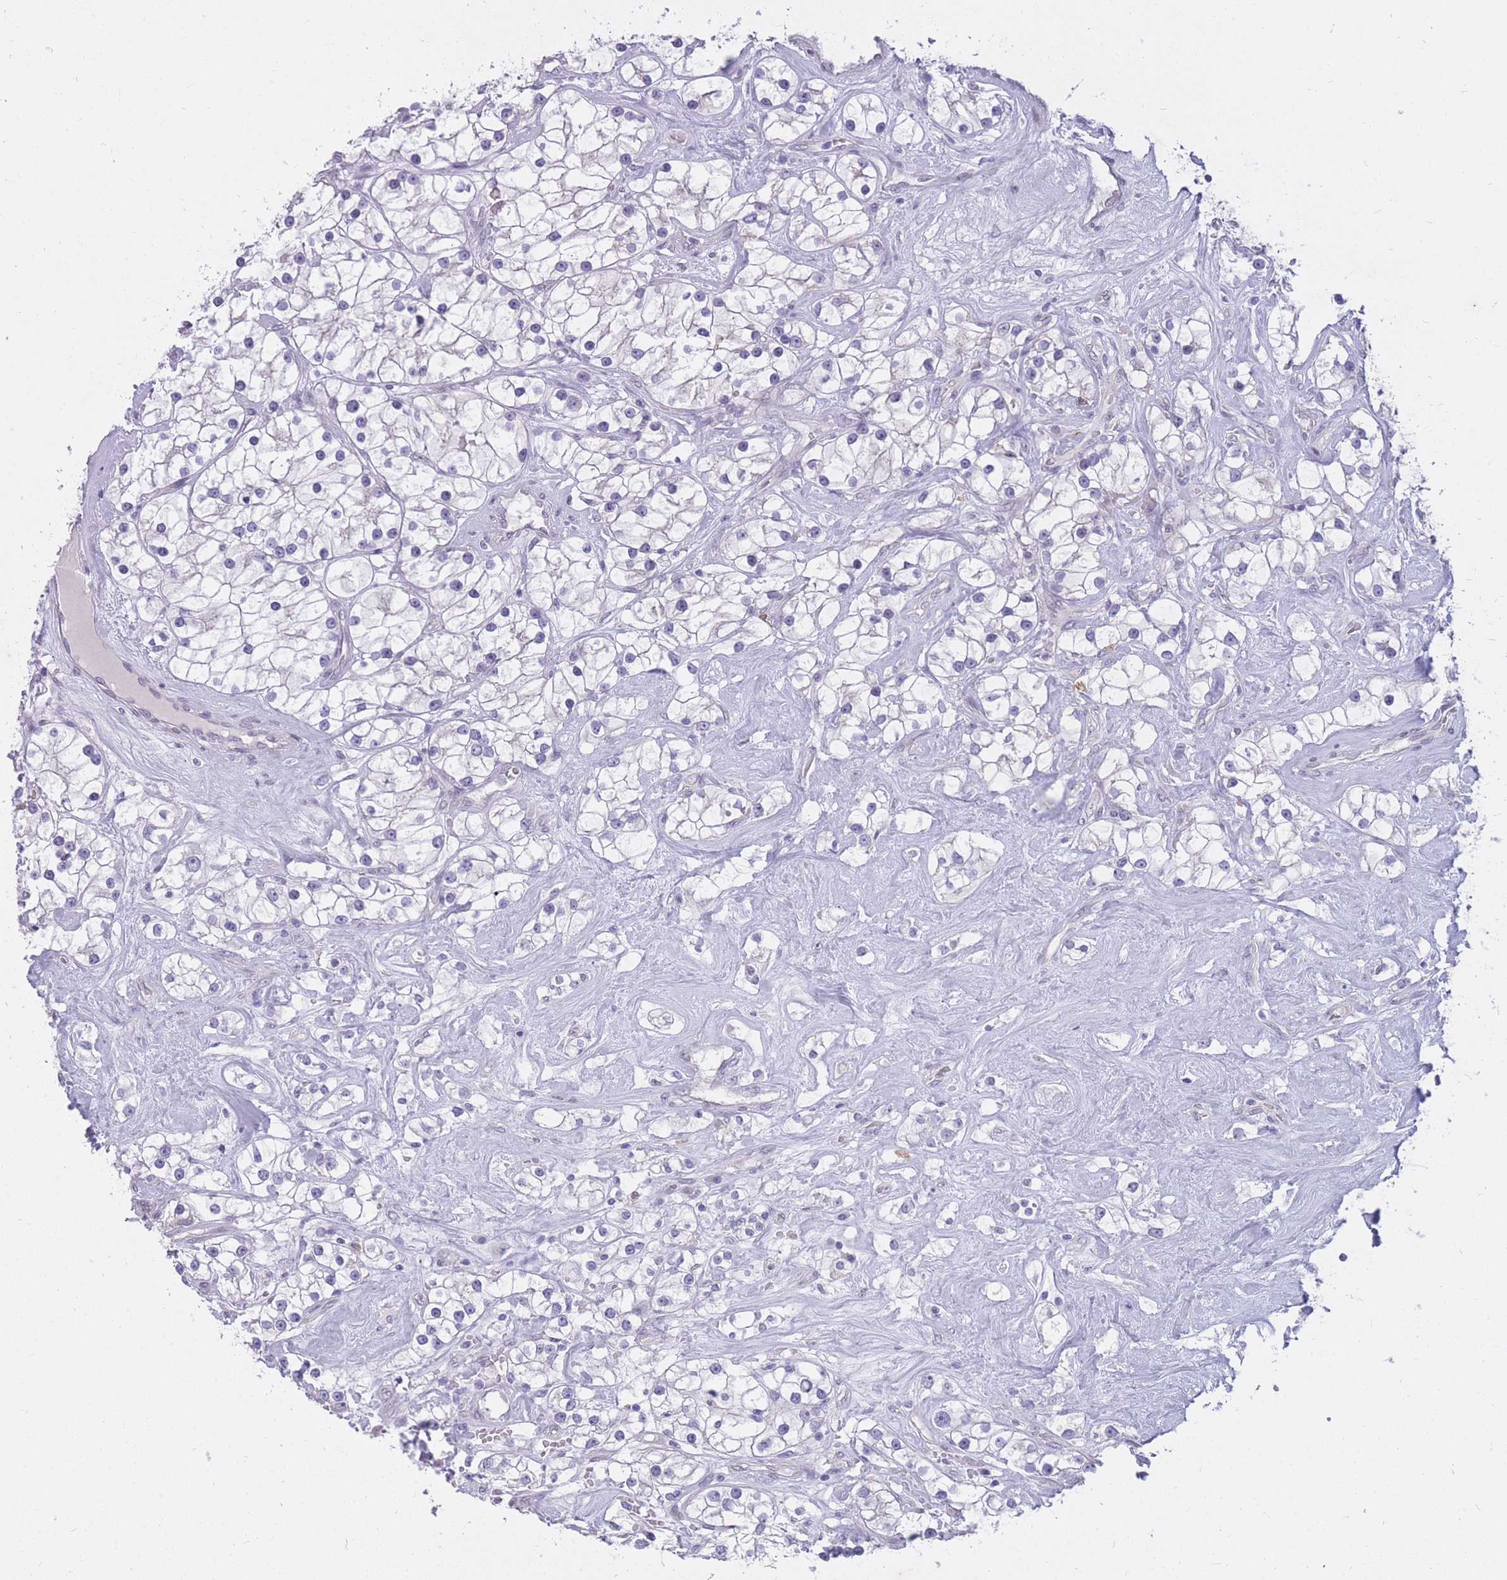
{"staining": {"intensity": "negative", "quantity": "none", "location": "none"}, "tissue": "renal cancer", "cell_type": "Tumor cells", "image_type": "cancer", "snomed": [{"axis": "morphology", "description": "Adenocarcinoma, NOS"}, {"axis": "topography", "description": "Kidney"}], "caption": "The histopathology image reveals no staining of tumor cells in renal cancer (adenocarcinoma). Nuclei are stained in blue.", "gene": "HOOK2", "patient": {"sex": "male", "age": 77}}